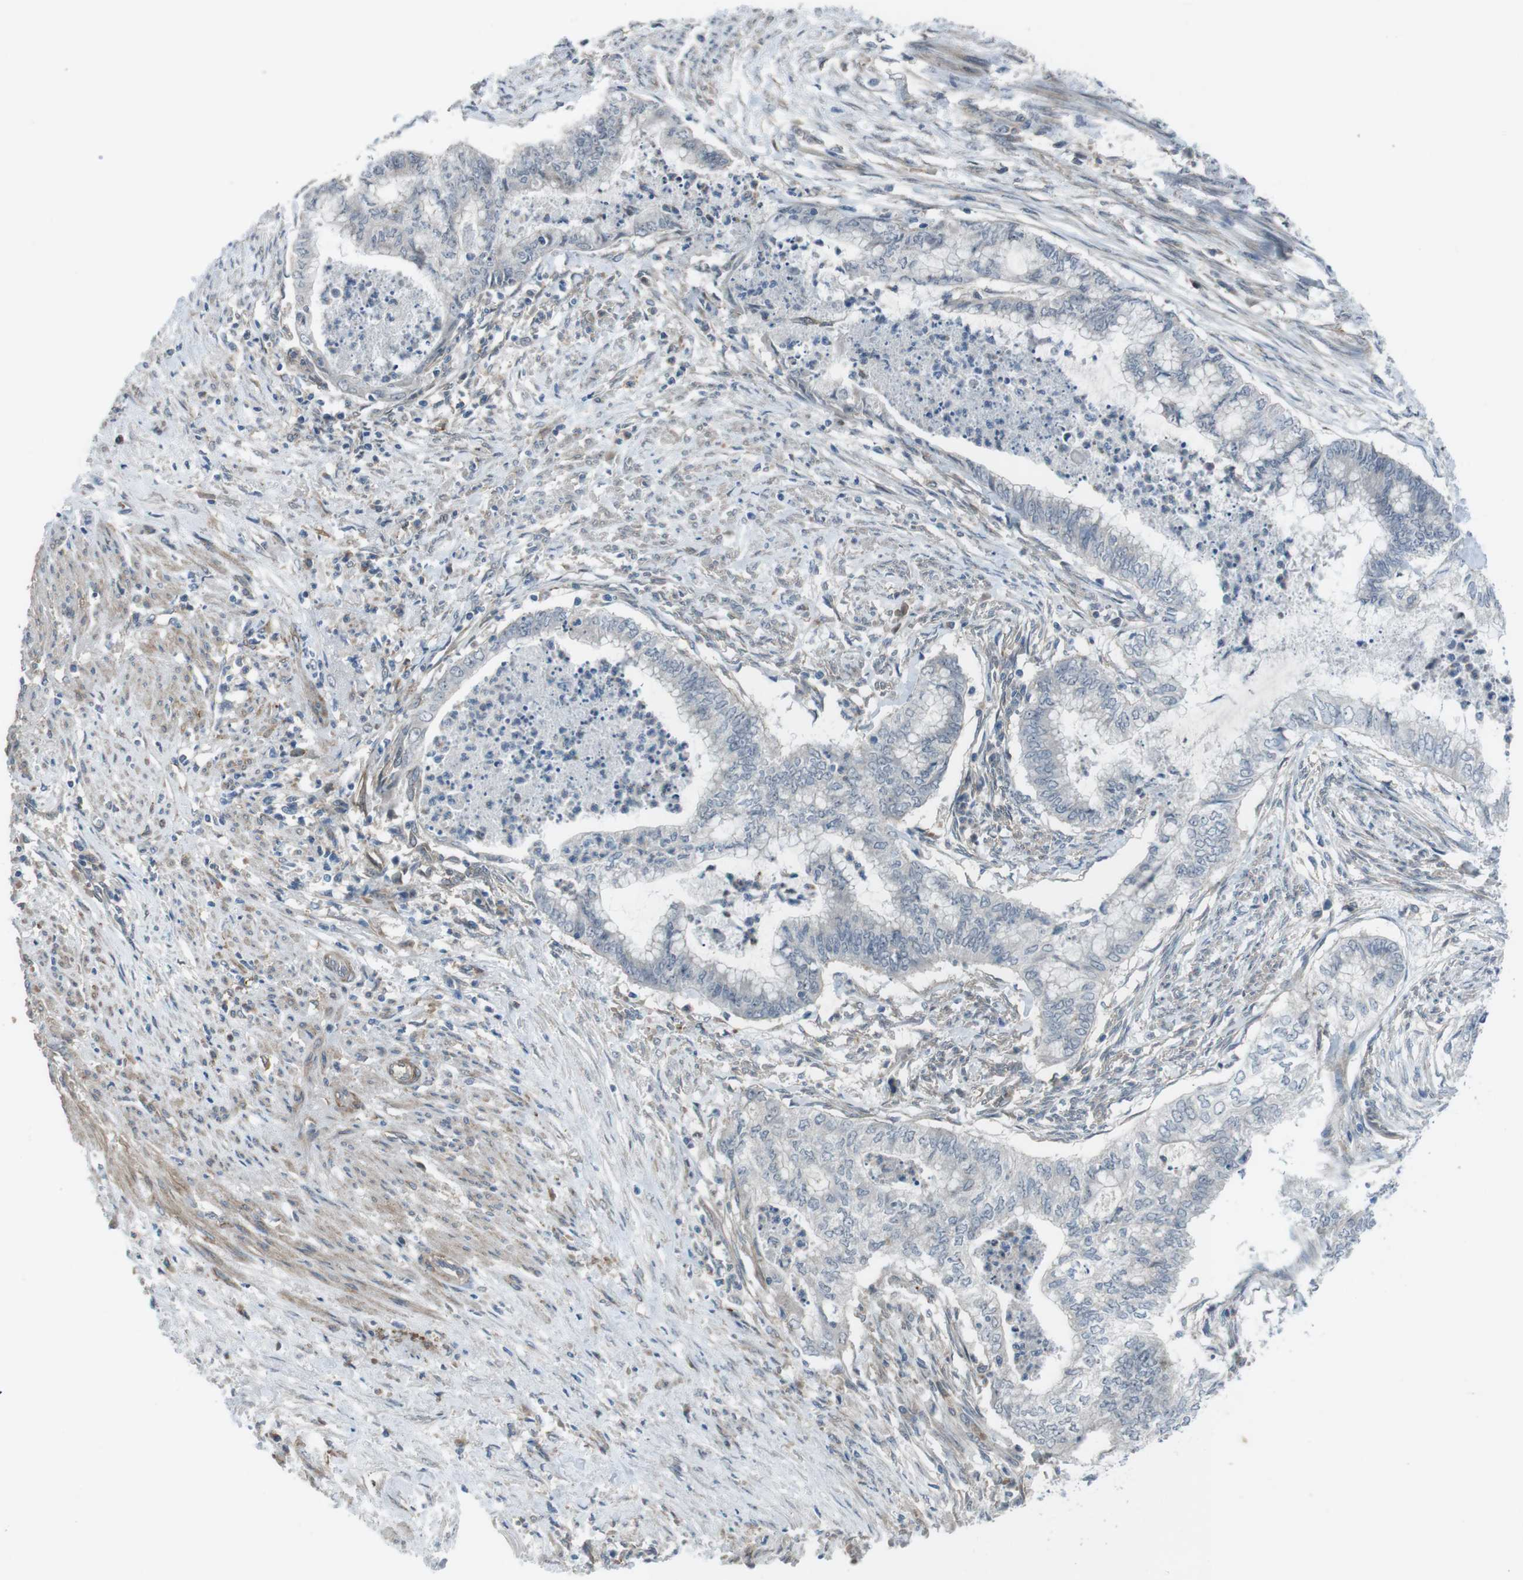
{"staining": {"intensity": "negative", "quantity": "none", "location": "none"}, "tissue": "endometrial cancer", "cell_type": "Tumor cells", "image_type": "cancer", "snomed": [{"axis": "morphology", "description": "Necrosis, NOS"}, {"axis": "morphology", "description": "Adenocarcinoma, NOS"}, {"axis": "topography", "description": "Endometrium"}], "caption": "Immunohistochemical staining of endometrial cancer displays no significant staining in tumor cells.", "gene": "ANK2", "patient": {"sex": "female", "age": 79}}